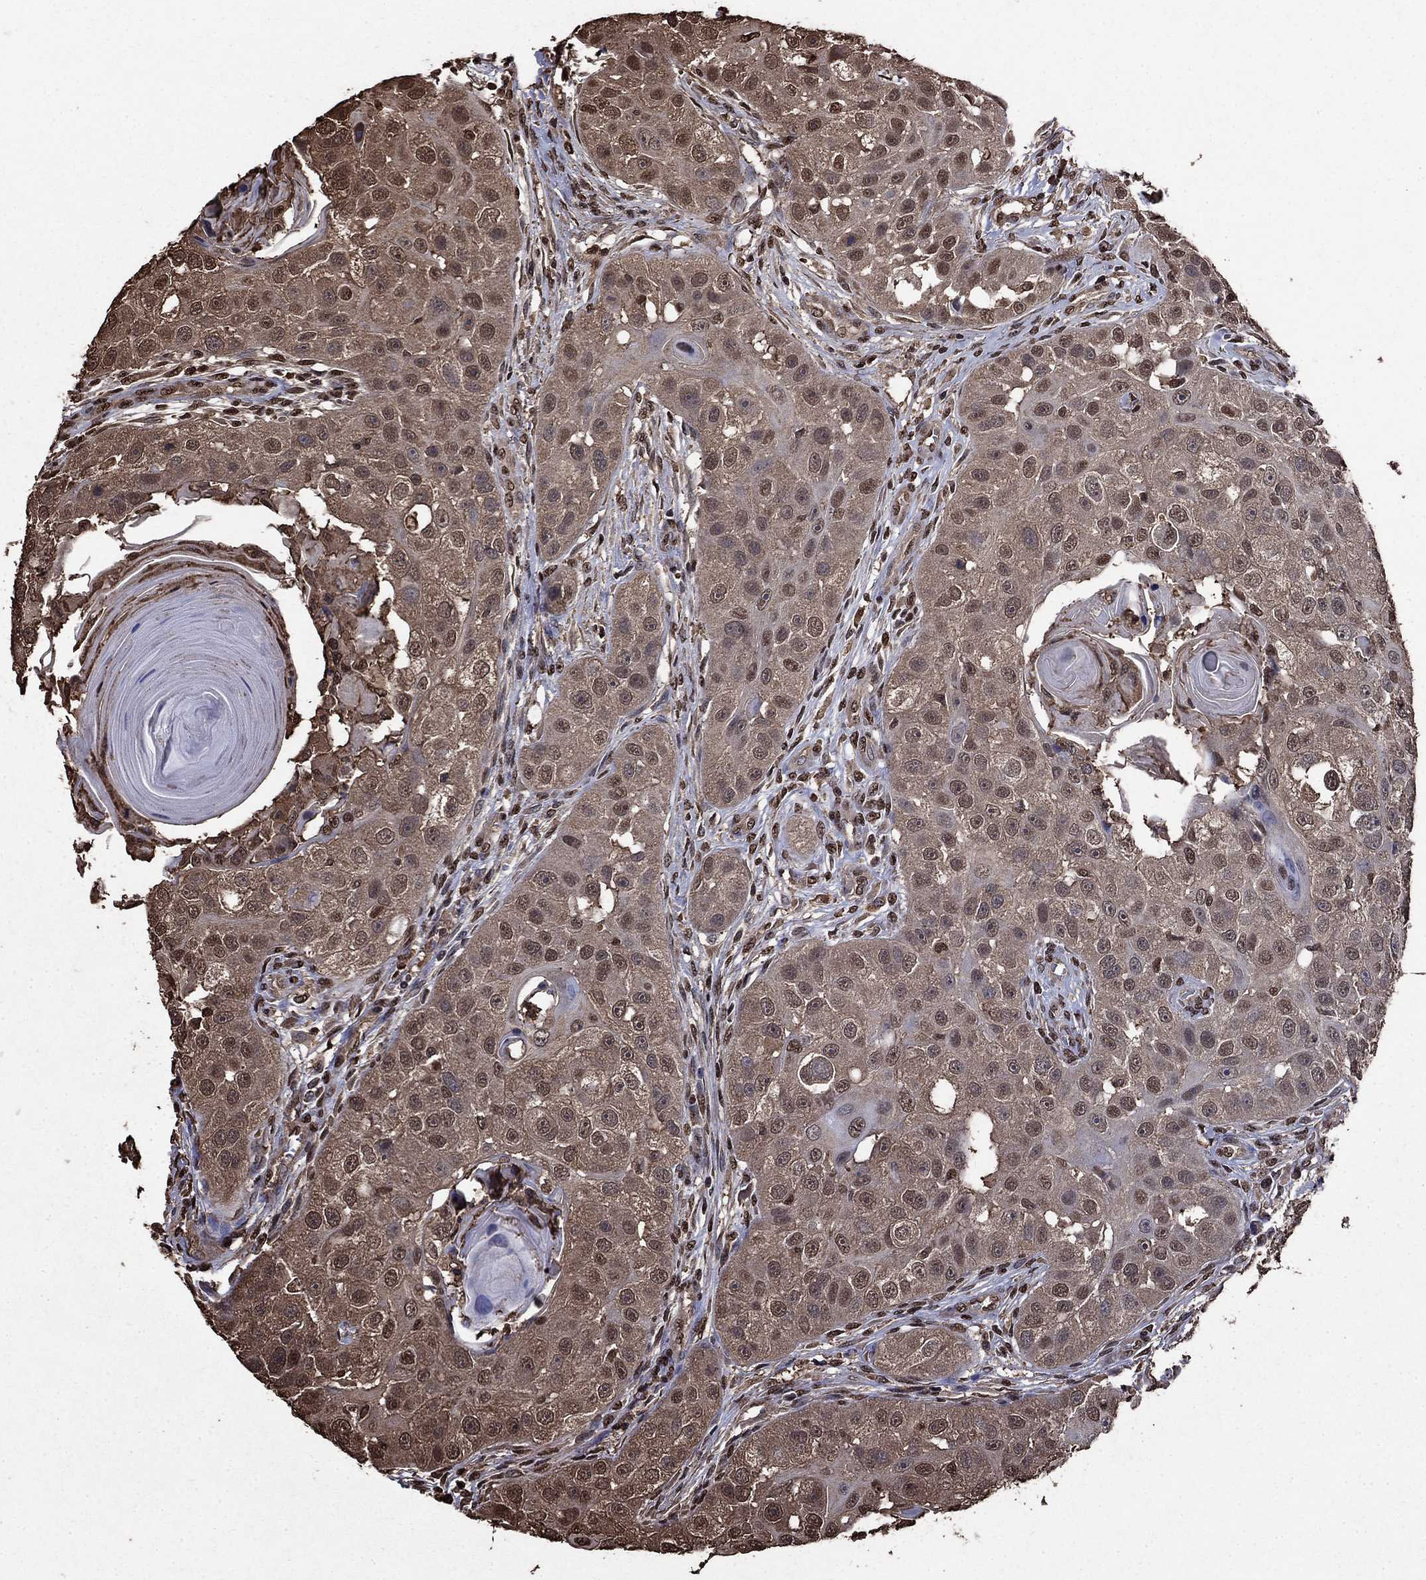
{"staining": {"intensity": "weak", "quantity": "25%-75%", "location": "nuclear"}, "tissue": "head and neck cancer", "cell_type": "Tumor cells", "image_type": "cancer", "snomed": [{"axis": "morphology", "description": "Normal tissue, NOS"}, {"axis": "morphology", "description": "Squamous cell carcinoma, NOS"}, {"axis": "topography", "description": "Skeletal muscle"}, {"axis": "topography", "description": "Head-Neck"}], "caption": "Tumor cells demonstrate weak nuclear positivity in about 25%-75% of cells in squamous cell carcinoma (head and neck). The protein of interest is shown in brown color, while the nuclei are stained blue.", "gene": "GAPDH", "patient": {"sex": "male", "age": 51}}